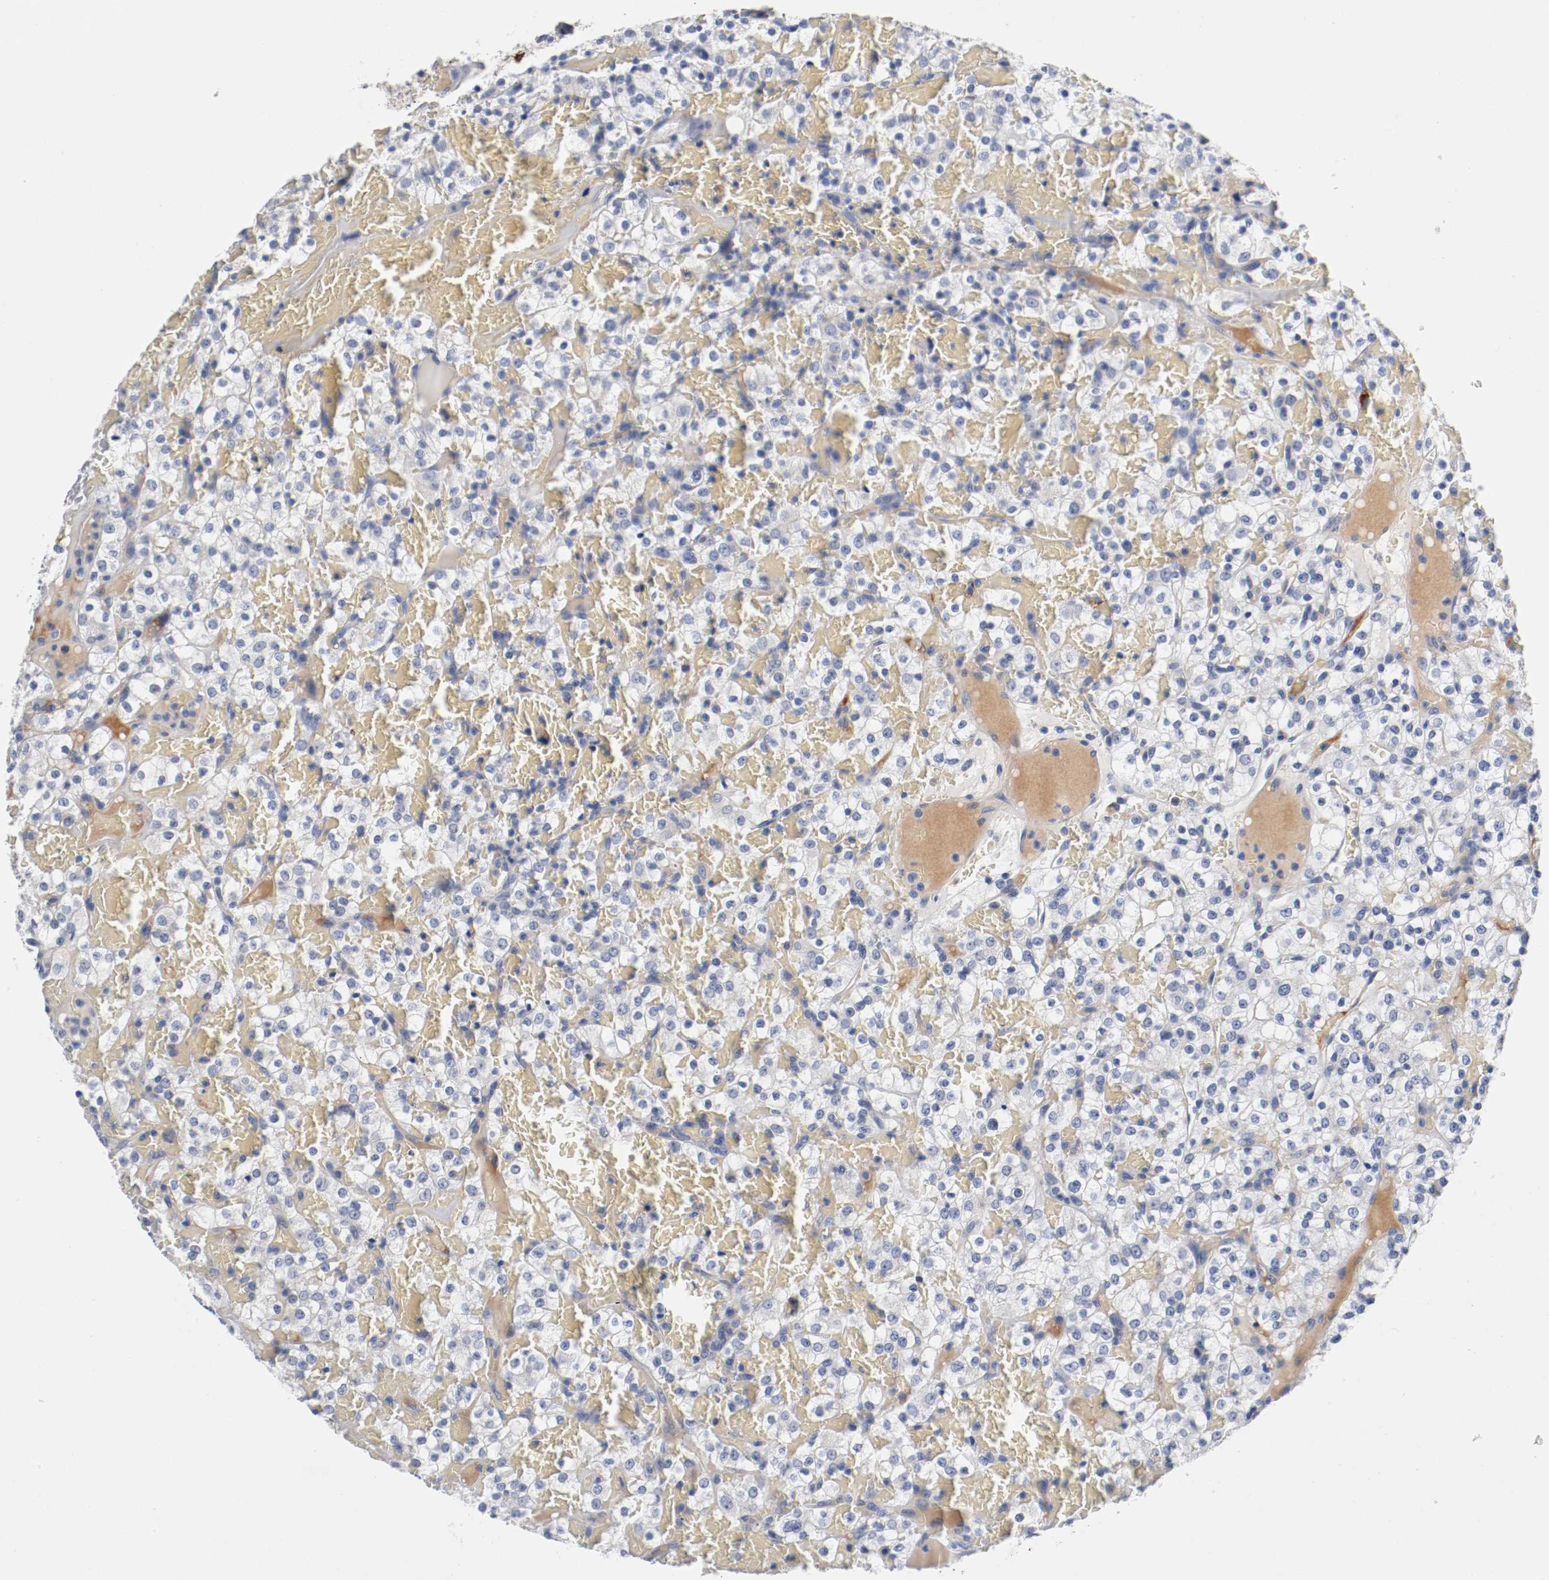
{"staining": {"intensity": "weak", "quantity": "<25%", "location": "cytoplasmic/membranous"}, "tissue": "renal cancer", "cell_type": "Tumor cells", "image_type": "cancer", "snomed": [{"axis": "morphology", "description": "Normal tissue, NOS"}, {"axis": "morphology", "description": "Adenocarcinoma, NOS"}, {"axis": "topography", "description": "Kidney"}], "caption": "Tumor cells show no significant protein expression in renal adenocarcinoma. (Immunohistochemistry (ihc), brightfield microscopy, high magnification).", "gene": "TNC", "patient": {"sex": "female", "age": 72}}